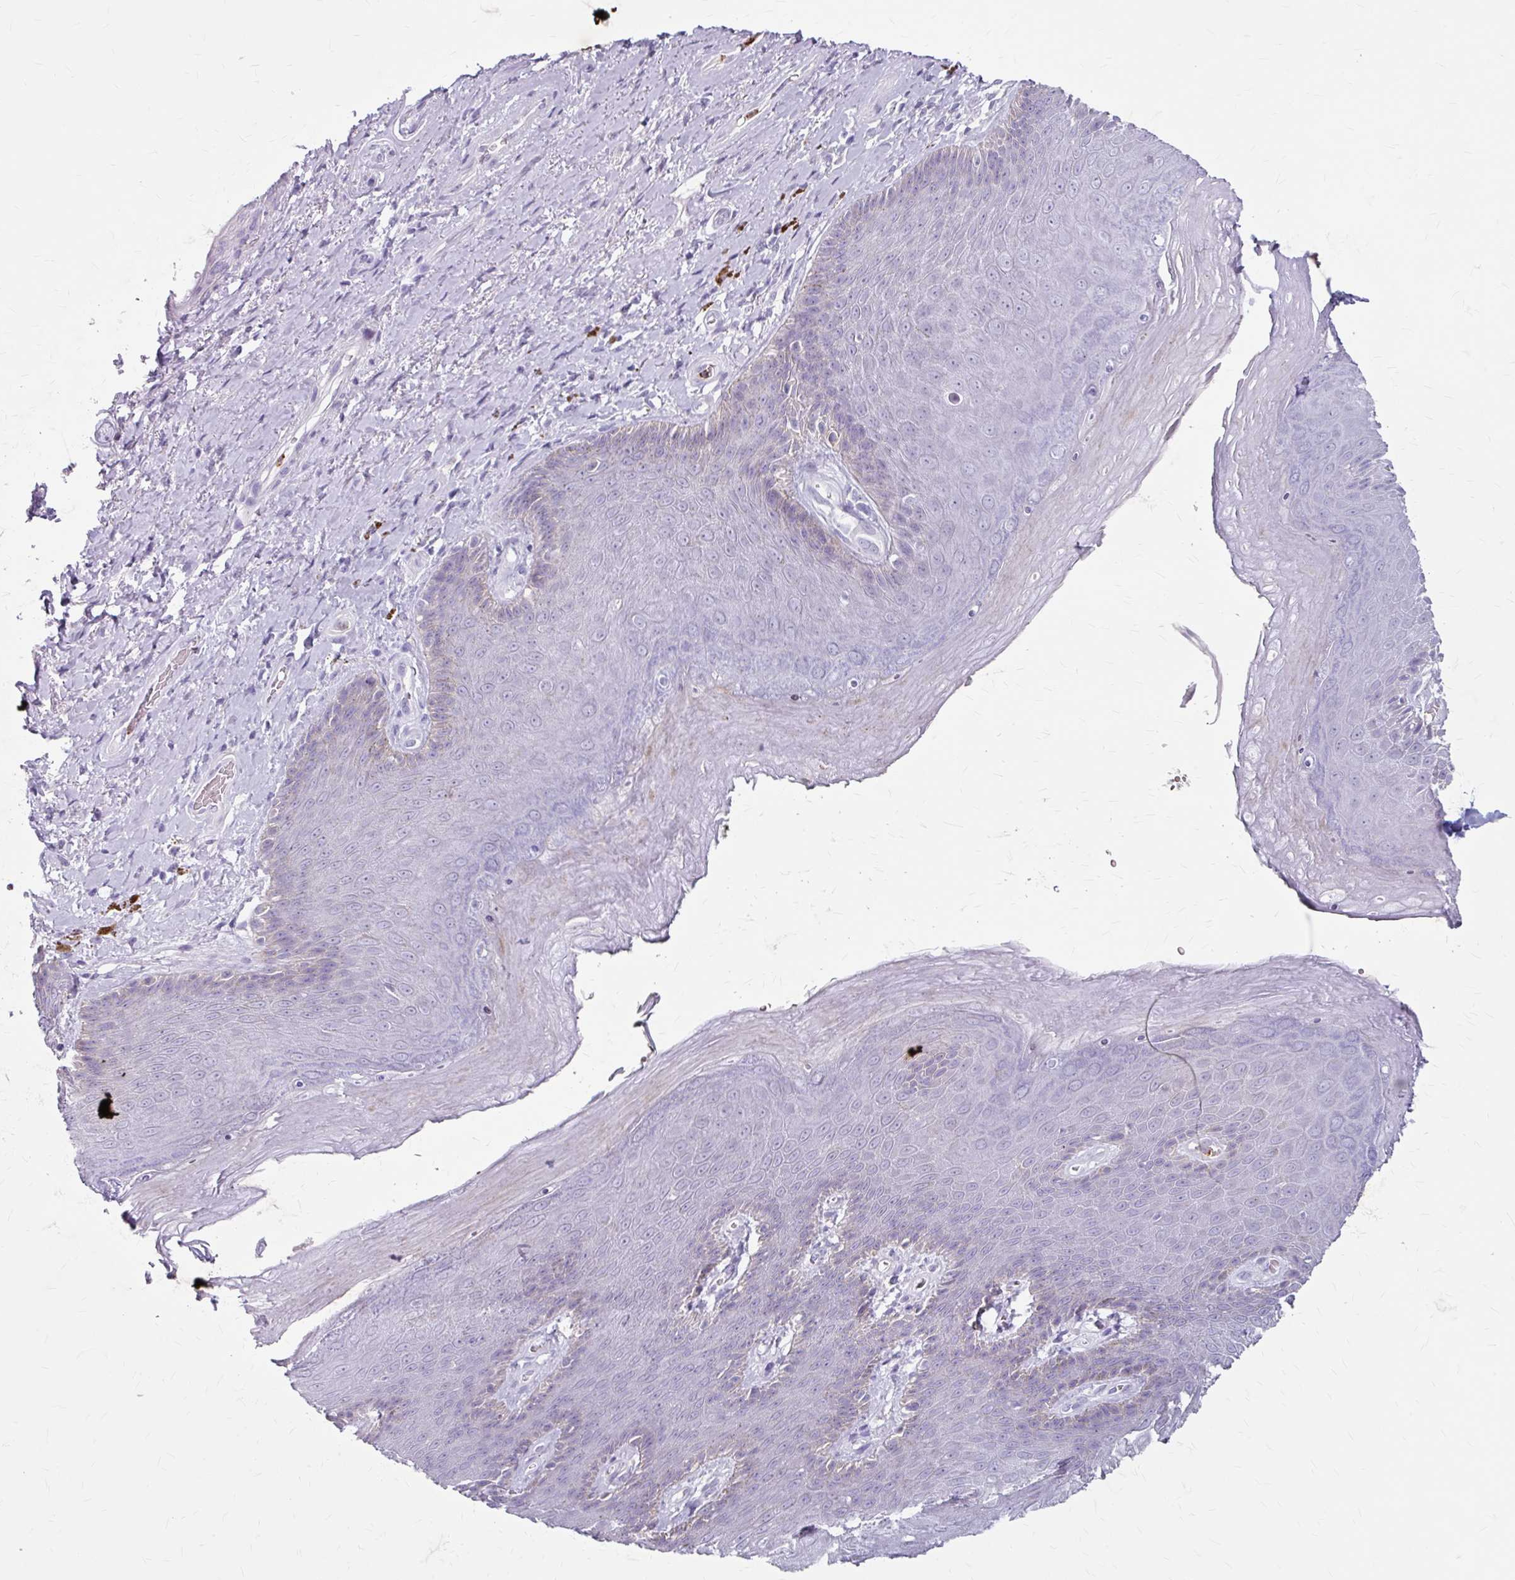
{"staining": {"intensity": "negative", "quantity": "none", "location": "none"}, "tissue": "skin", "cell_type": "Epidermal cells", "image_type": "normal", "snomed": [{"axis": "morphology", "description": "Normal tissue, NOS"}, {"axis": "topography", "description": "Anal"}, {"axis": "topography", "description": "Peripheral nerve tissue"}], "caption": "Unremarkable skin was stained to show a protein in brown. There is no significant positivity in epidermal cells. (Brightfield microscopy of DAB IHC at high magnification).", "gene": "ANKRD1", "patient": {"sex": "male", "age": 53}}